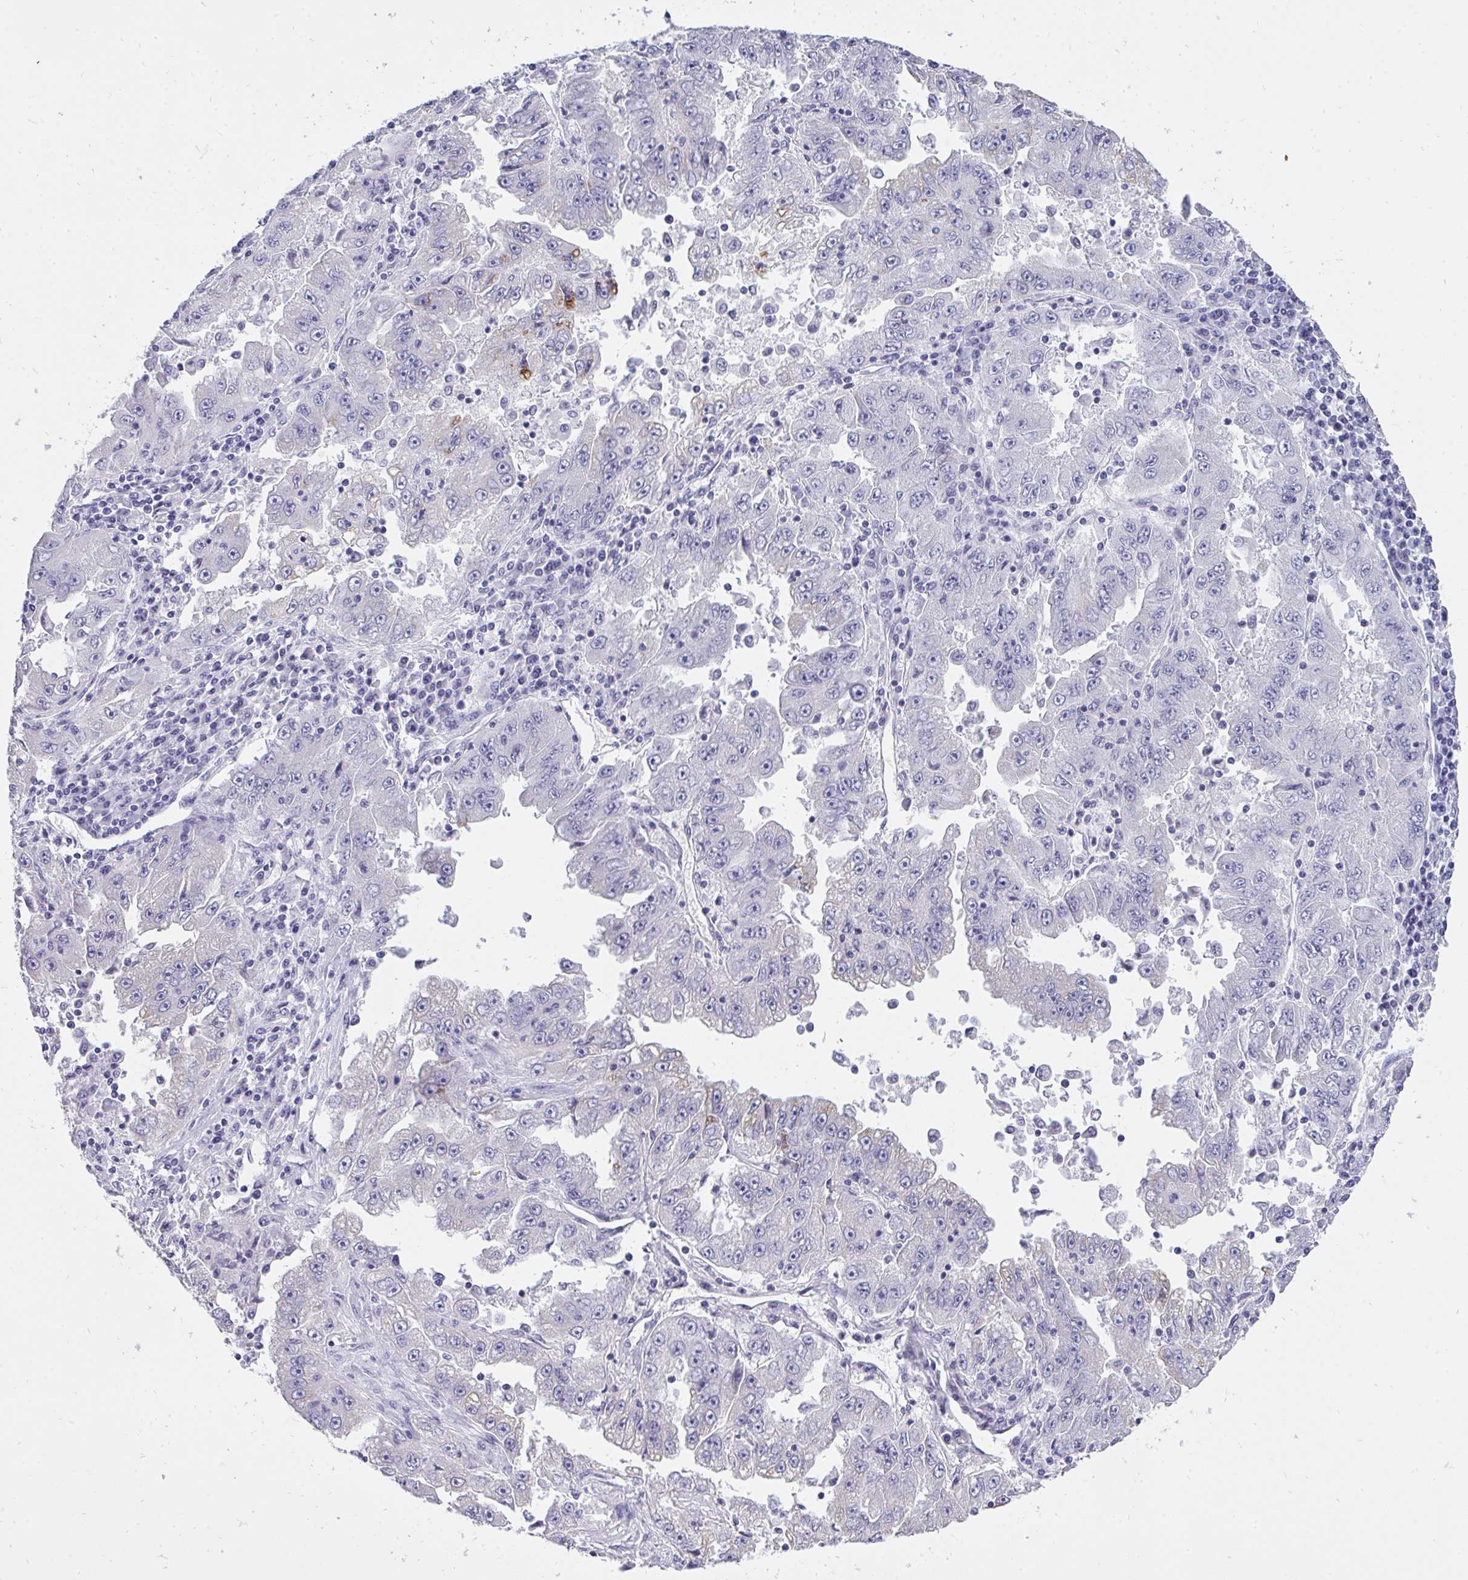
{"staining": {"intensity": "negative", "quantity": "none", "location": "none"}, "tissue": "lung cancer", "cell_type": "Tumor cells", "image_type": "cancer", "snomed": [{"axis": "morphology", "description": "Adenocarcinoma, NOS"}, {"axis": "morphology", "description": "Adenocarcinoma primary or metastatic"}, {"axis": "topography", "description": "Lung"}], "caption": "DAB immunohistochemical staining of human lung cancer reveals no significant staining in tumor cells.", "gene": "VGLL3", "patient": {"sex": "male", "age": 74}}